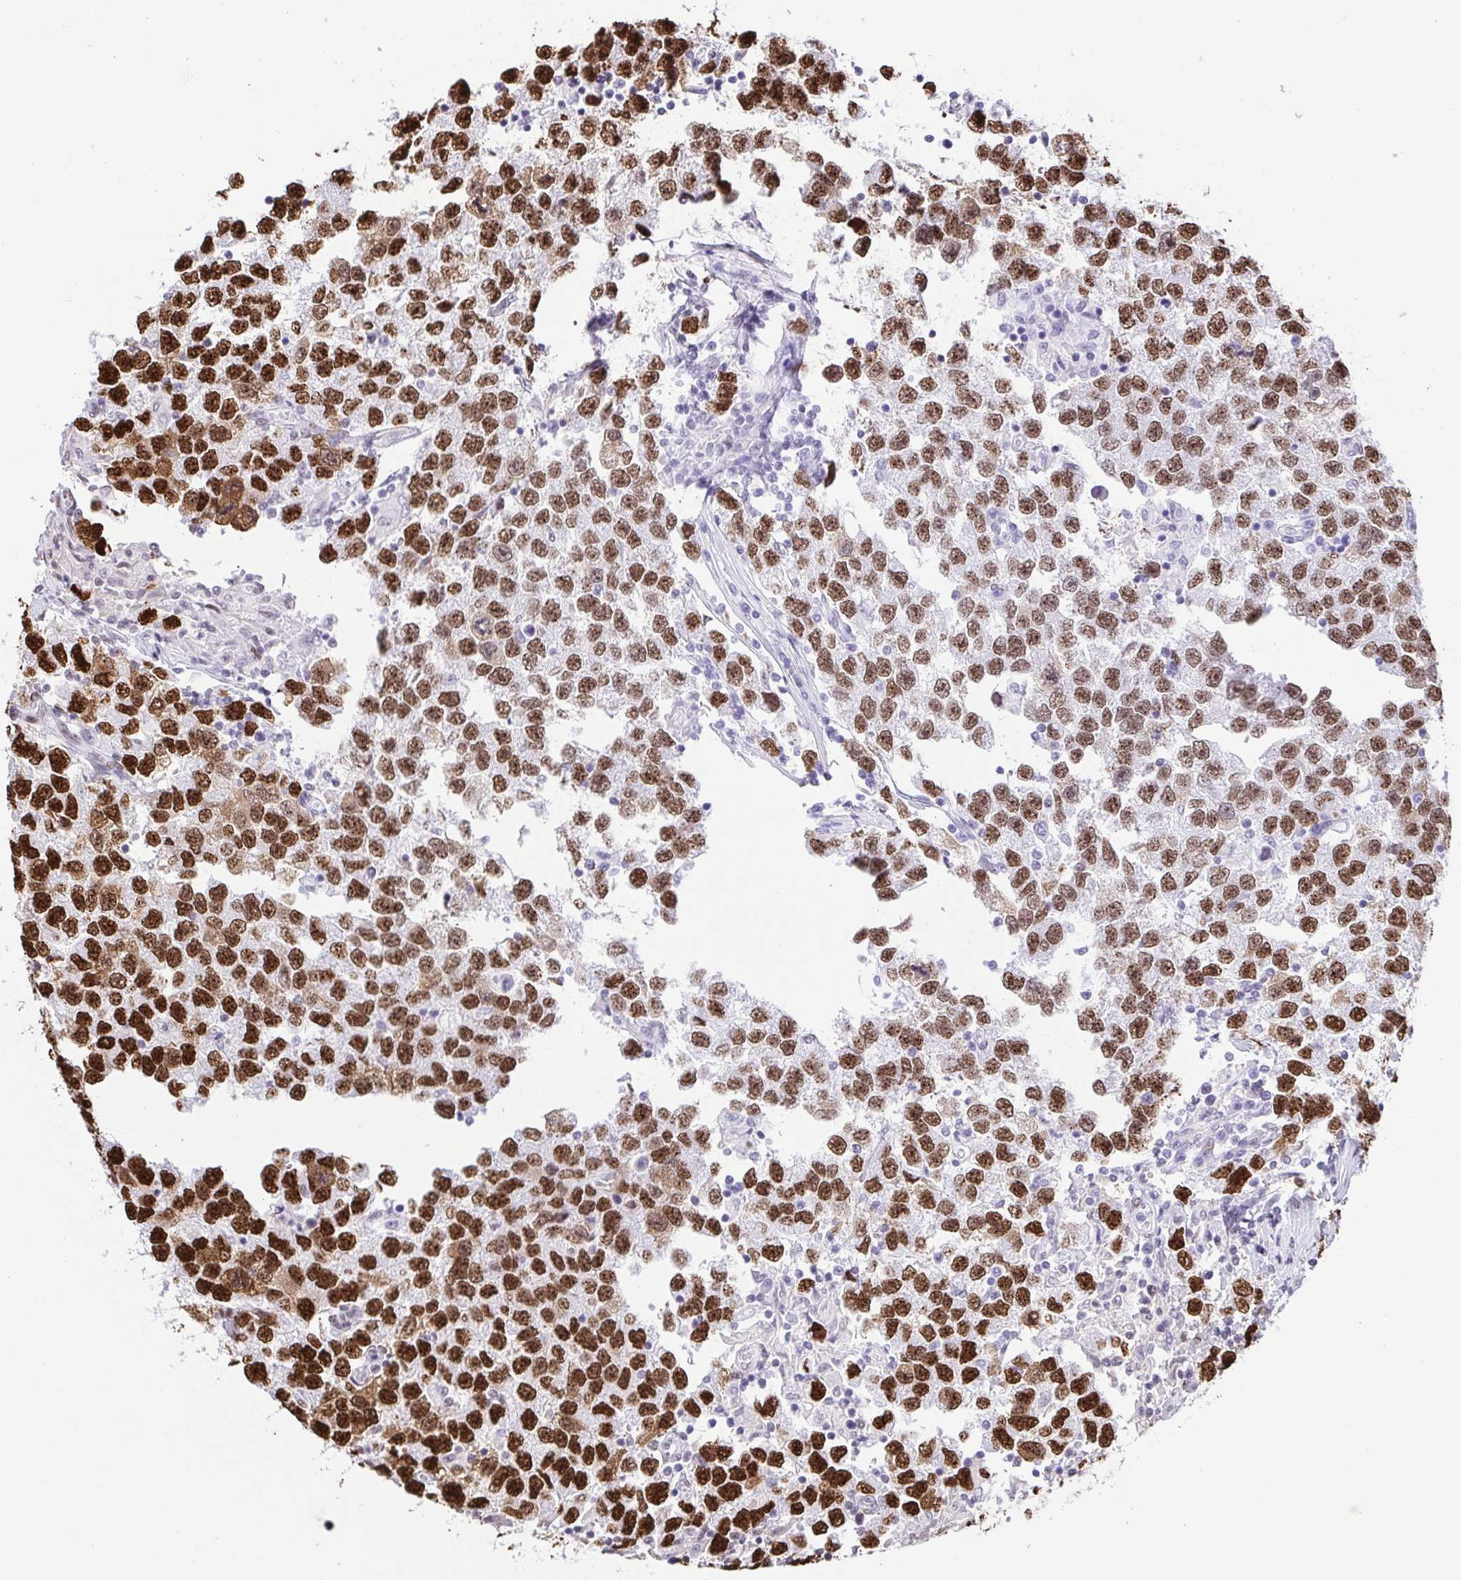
{"staining": {"intensity": "strong", "quantity": ">75%", "location": "nuclear"}, "tissue": "testis cancer", "cell_type": "Tumor cells", "image_type": "cancer", "snomed": [{"axis": "morphology", "description": "Seminoma, NOS"}, {"axis": "topography", "description": "Testis"}], "caption": "Testis cancer (seminoma) stained for a protein reveals strong nuclear positivity in tumor cells.", "gene": "TRIM28", "patient": {"sex": "male", "age": 26}}